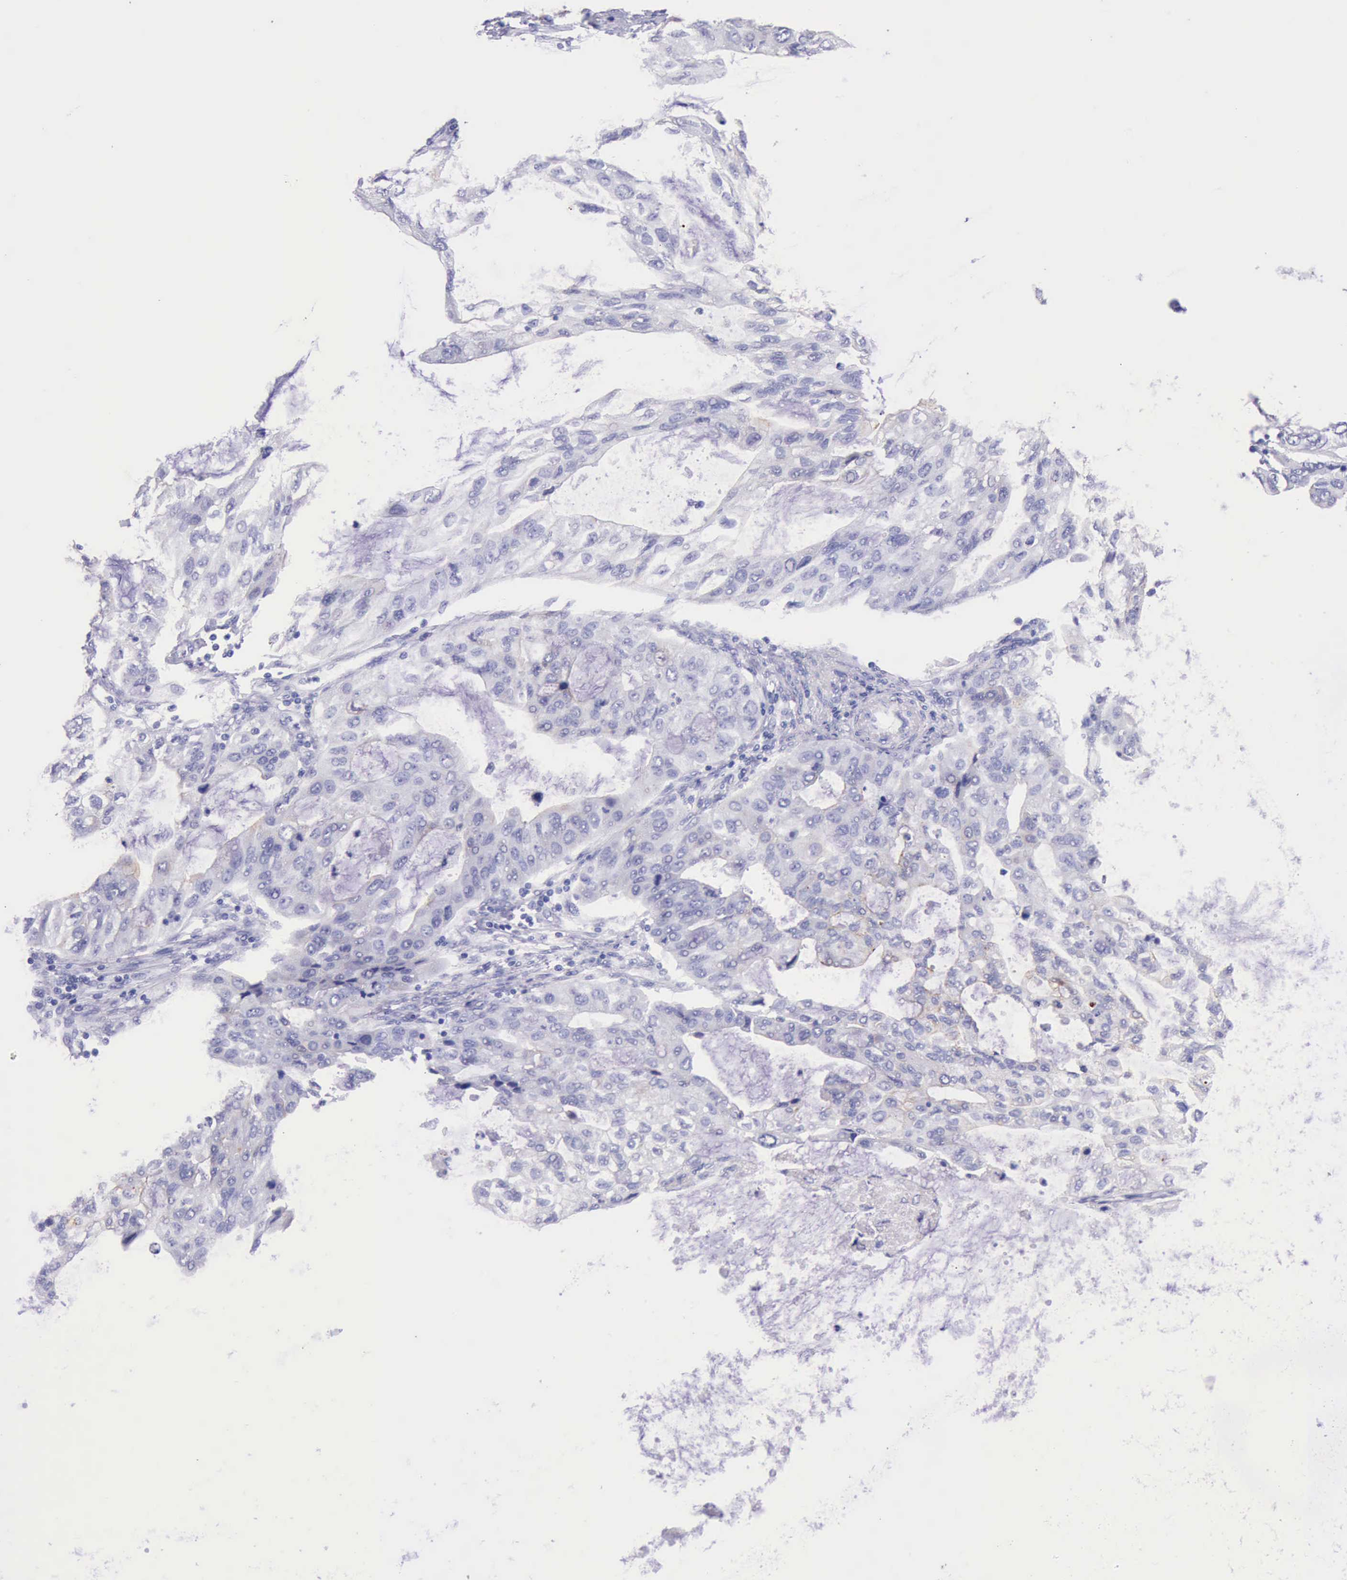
{"staining": {"intensity": "weak", "quantity": "25%-75%", "location": "cytoplasmic/membranous"}, "tissue": "stomach cancer", "cell_type": "Tumor cells", "image_type": "cancer", "snomed": [{"axis": "morphology", "description": "Adenocarcinoma, NOS"}, {"axis": "topography", "description": "Stomach, upper"}], "caption": "High-magnification brightfield microscopy of stomach cancer (adenocarcinoma) stained with DAB (brown) and counterstained with hematoxylin (blue). tumor cells exhibit weak cytoplasmic/membranous staining is appreciated in about25%-75% of cells.", "gene": "KRT8", "patient": {"sex": "female", "age": 52}}